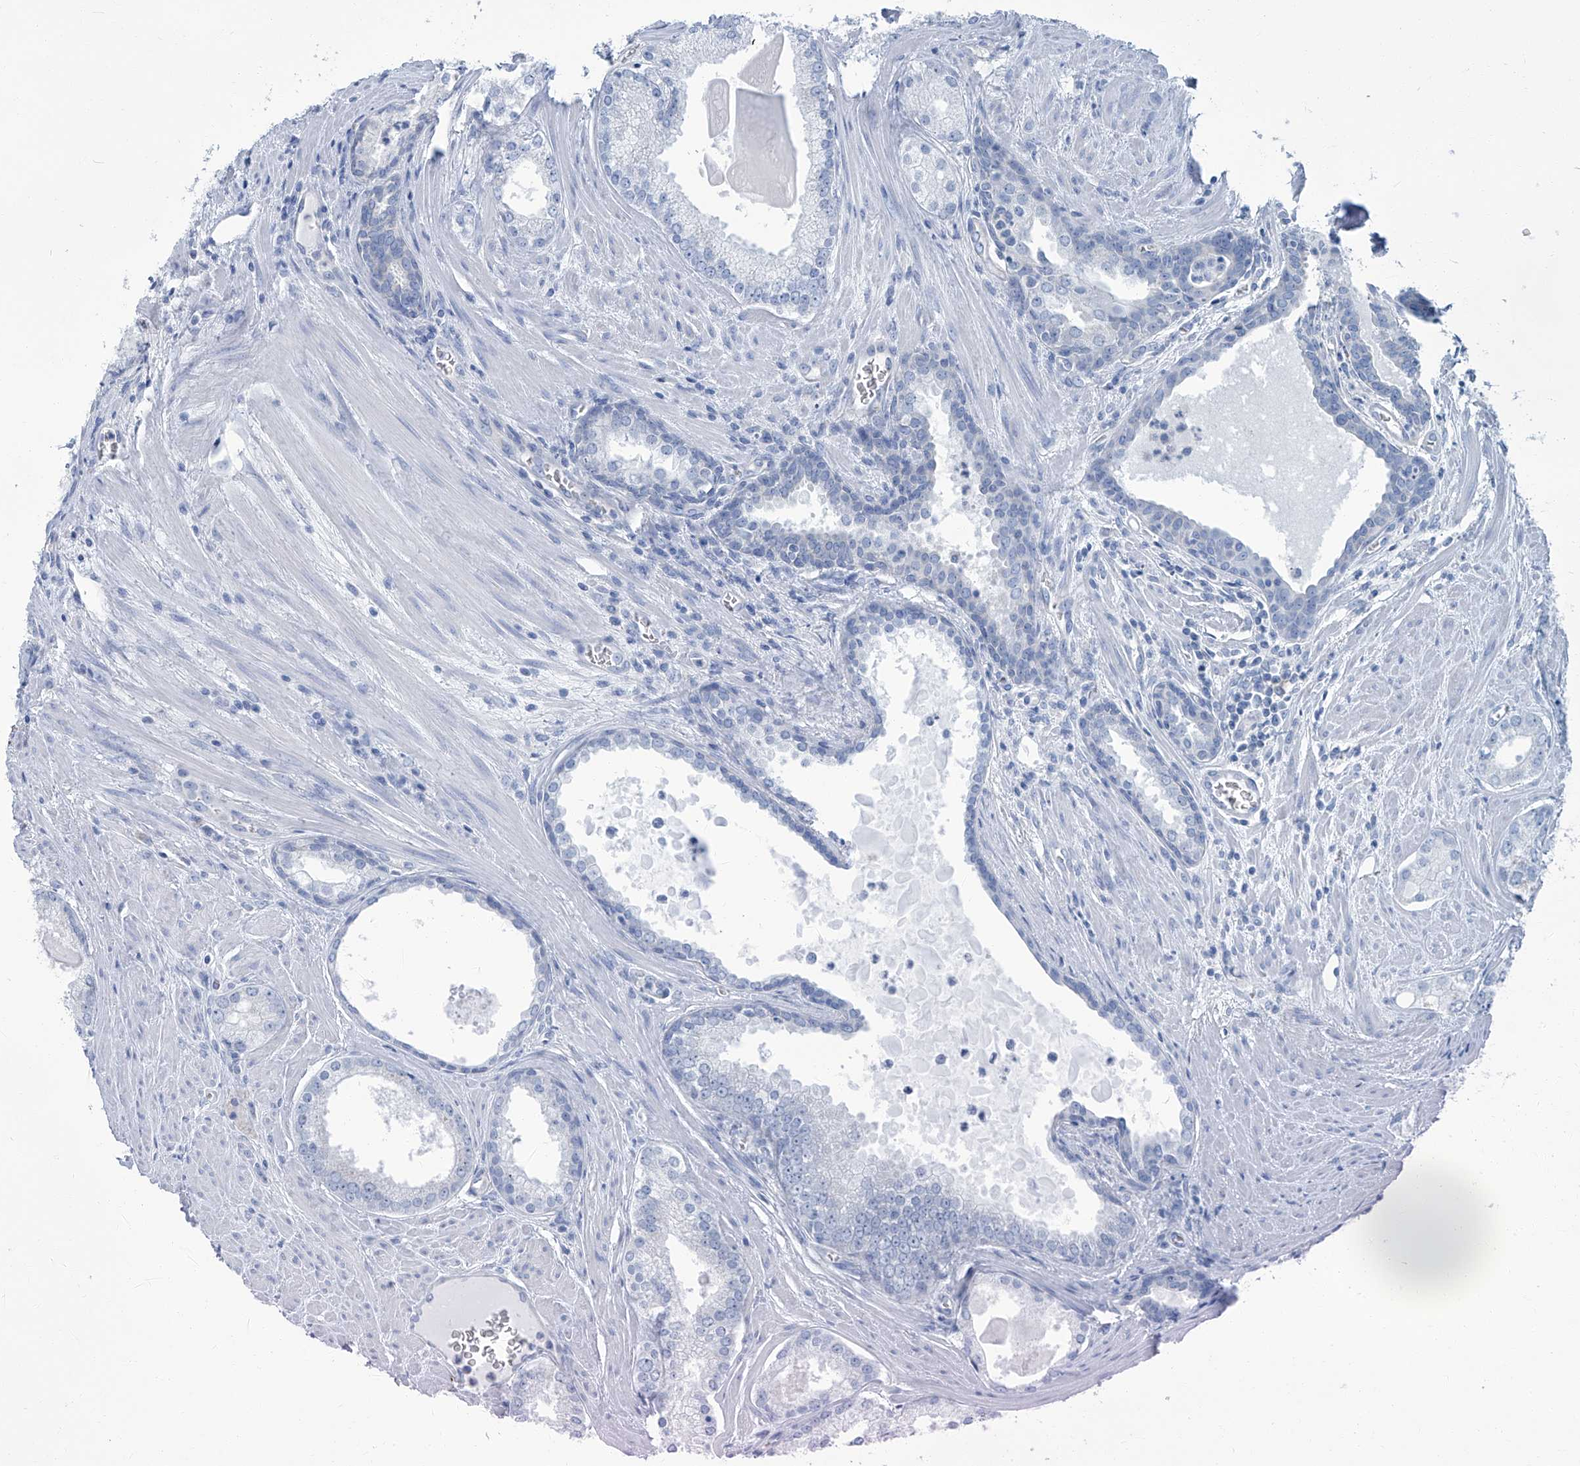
{"staining": {"intensity": "negative", "quantity": "none", "location": "none"}, "tissue": "prostate cancer", "cell_type": "Tumor cells", "image_type": "cancer", "snomed": [{"axis": "morphology", "description": "Adenocarcinoma, Low grade"}, {"axis": "topography", "description": "Prostate"}], "caption": "Immunohistochemical staining of human prostate low-grade adenocarcinoma shows no significant expression in tumor cells.", "gene": "PFKL", "patient": {"sex": "male", "age": 54}}